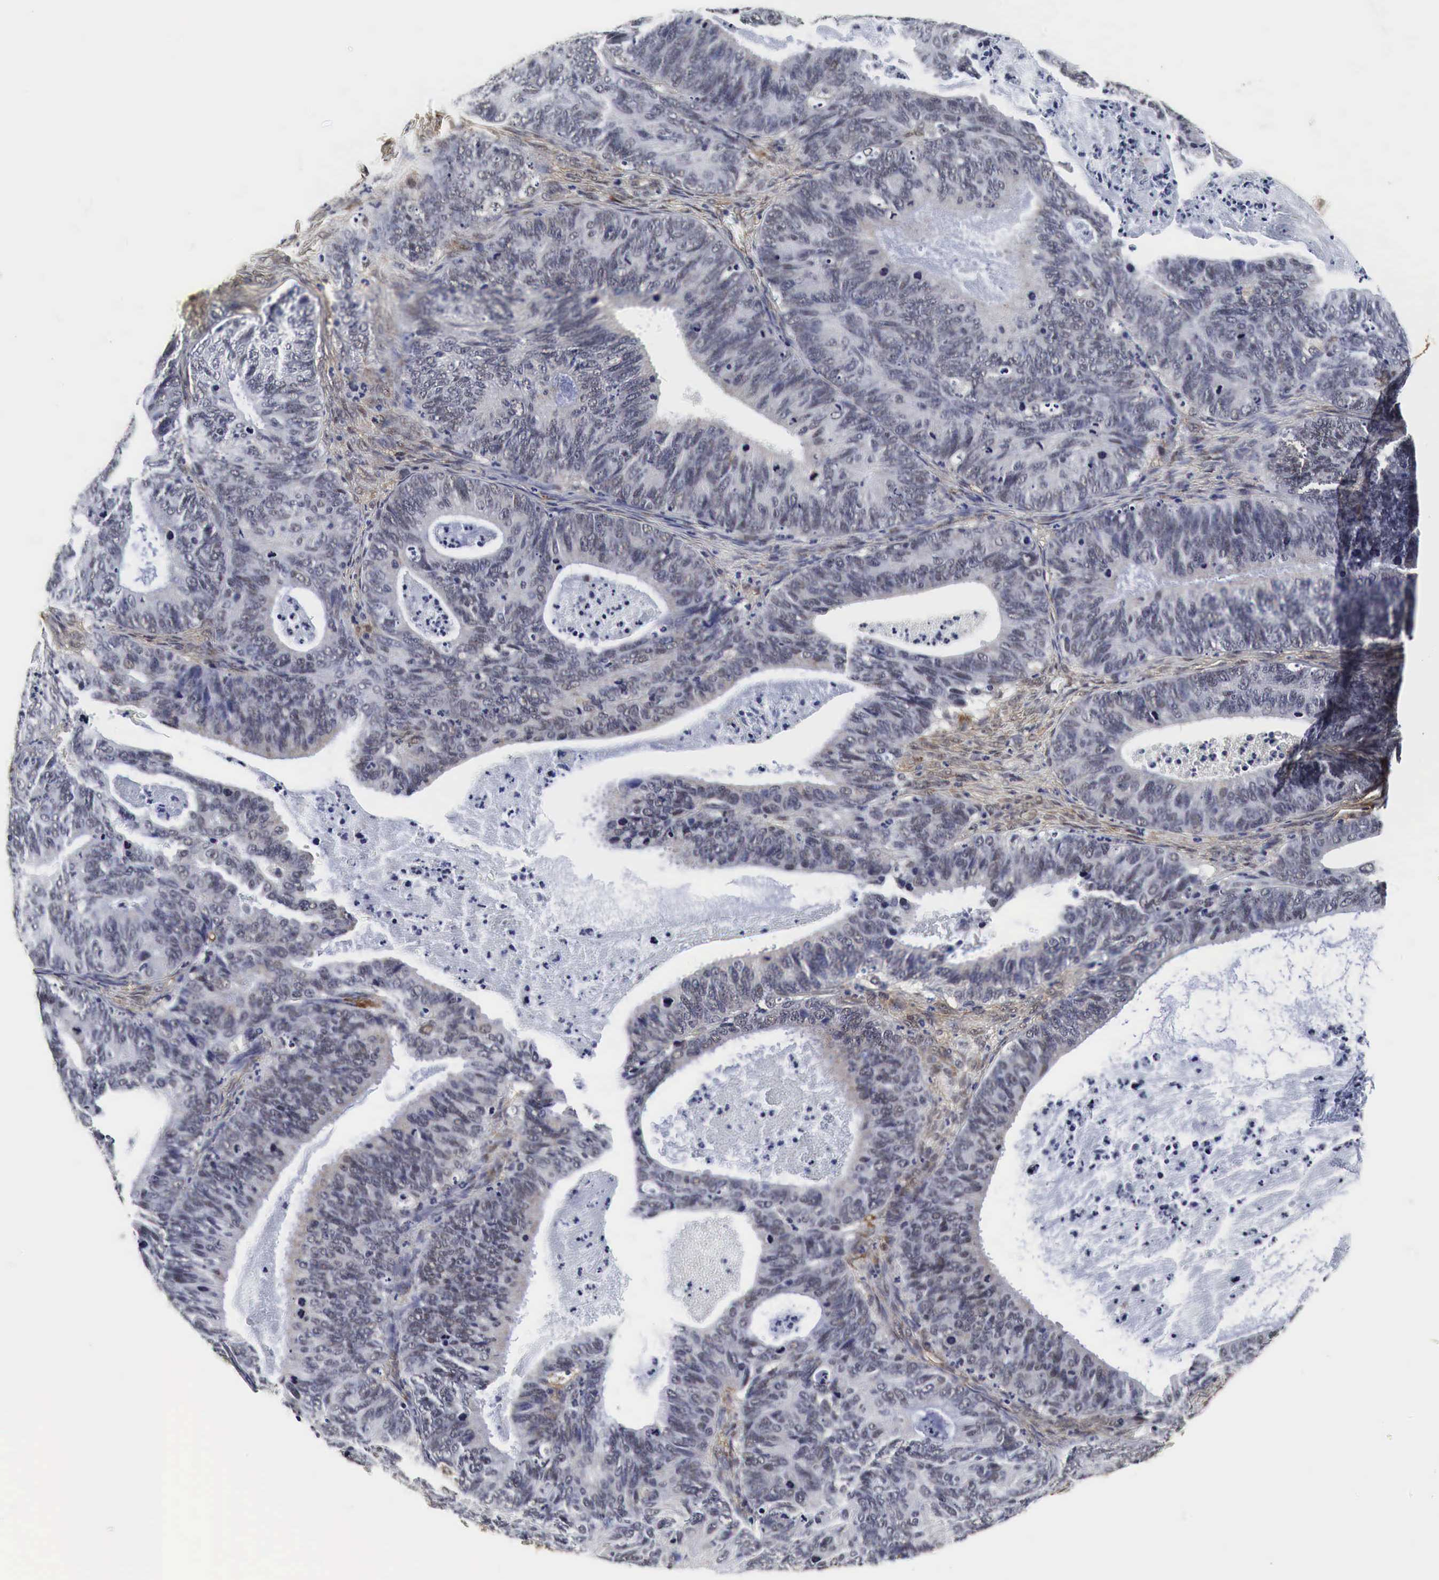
{"staining": {"intensity": "negative", "quantity": "none", "location": "none"}, "tissue": "ovarian cancer", "cell_type": "Tumor cells", "image_type": "cancer", "snomed": [{"axis": "morphology", "description": "Carcinoma, endometroid"}, {"axis": "topography", "description": "Ovary"}], "caption": "An image of ovarian cancer stained for a protein exhibits no brown staining in tumor cells.", "gene": "SPIN1", "patient": {"sex": "female", "age": 52}}